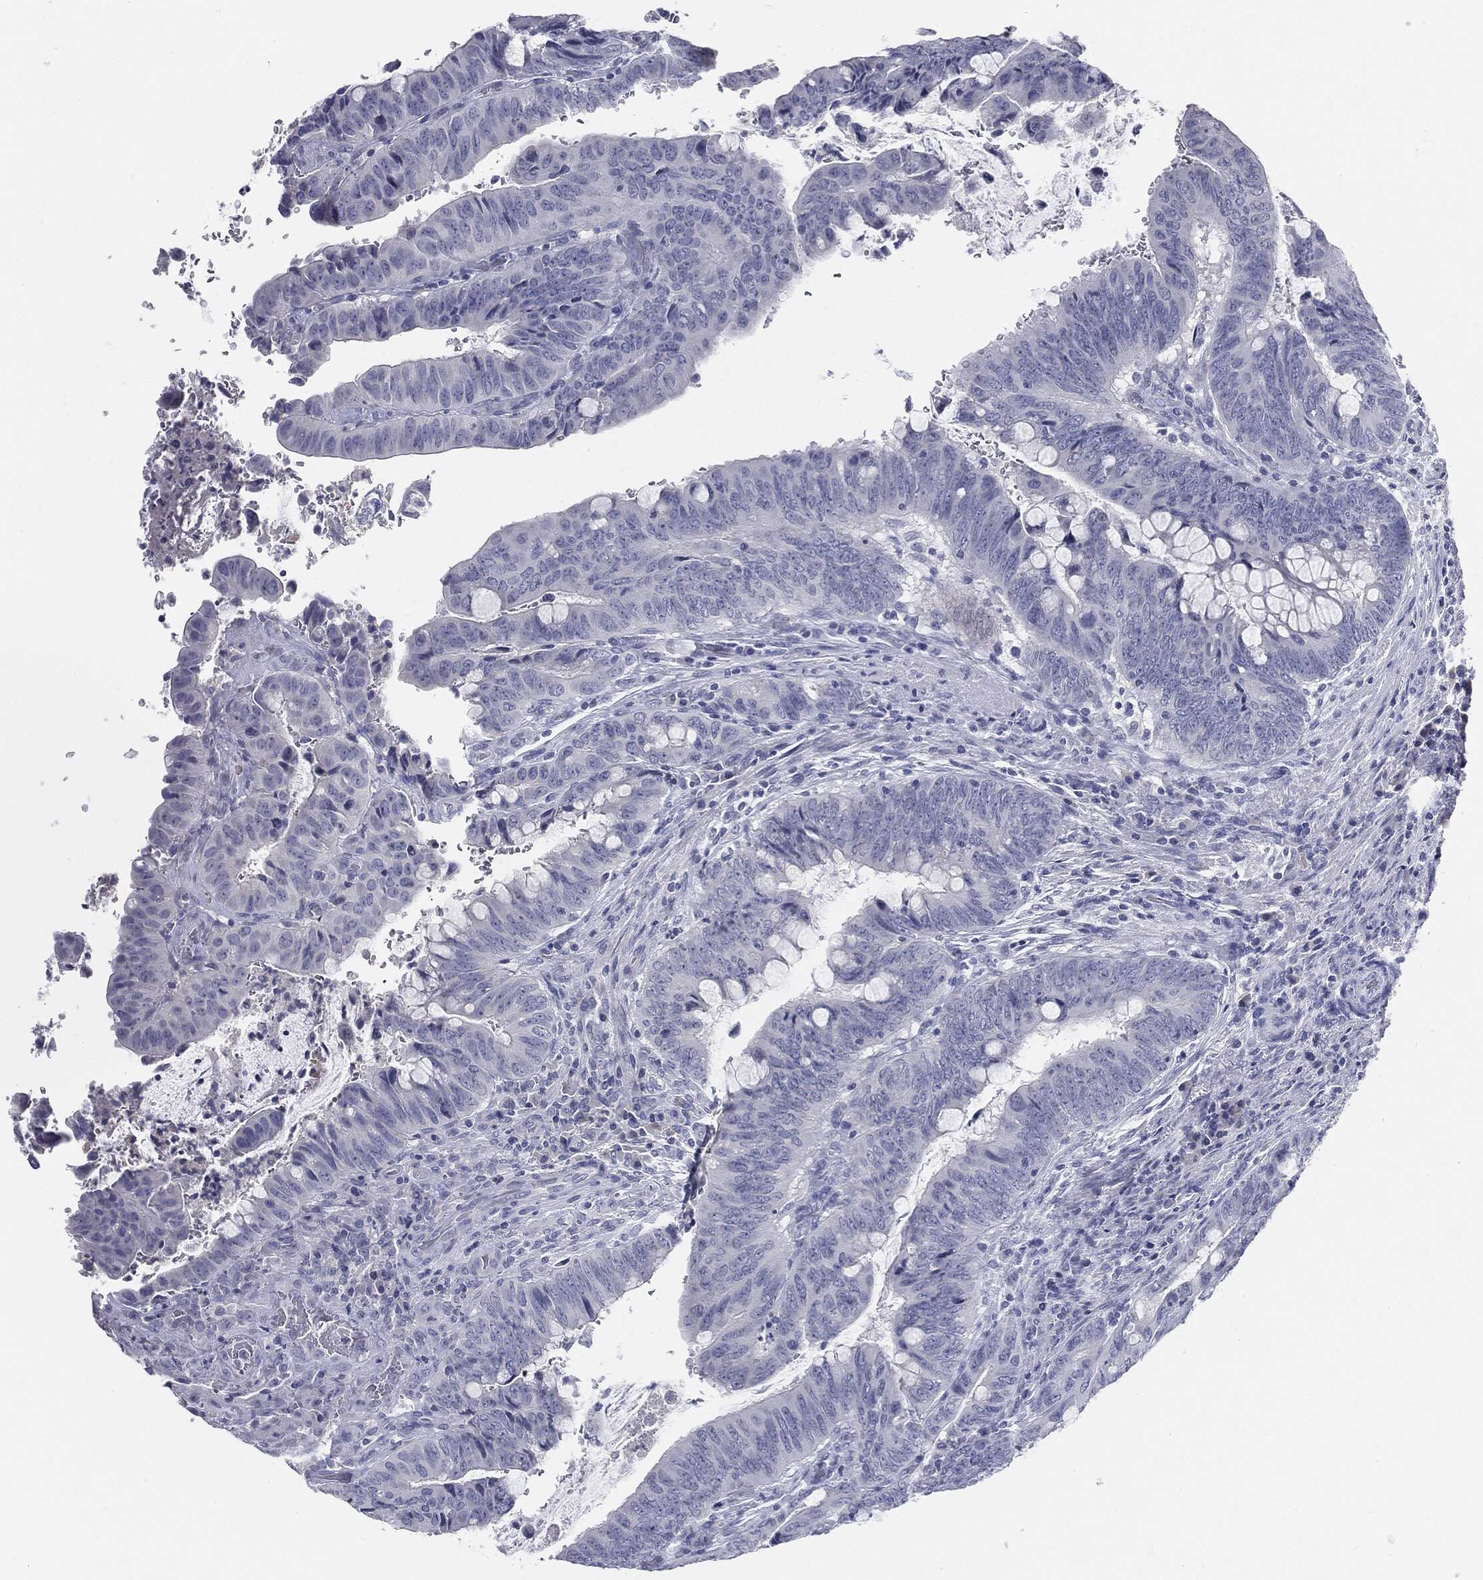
{"staining": {"intensity": "negative", "quantity": "none", "location": "none"}, "tissue": "colorectal cancer", "cell_type": "Tumor cells", "image_type": "cancer", "snomed": [{"axis": "morphology", "description": "Normal tissue, NOS"}, {"axis": "morphology", "description": "Adenocarcinoma, NOS"}, {"axis": "topography", "description": "Rectum"}, {"axis": "topography", "description": "Peripheral nerve tissue"}], "caption": "Immunohistochemical staining of adenocarcinoma (colorectal) reveals no significant expression in tumor cells. Brightfield microscopy of immunohistochemistry (IHC) stained with DAB (brown) and hematoxylin (blue), captured at high magnification.", "gene": "CGB1", "patient": {"sex": "male", "age": 92}}